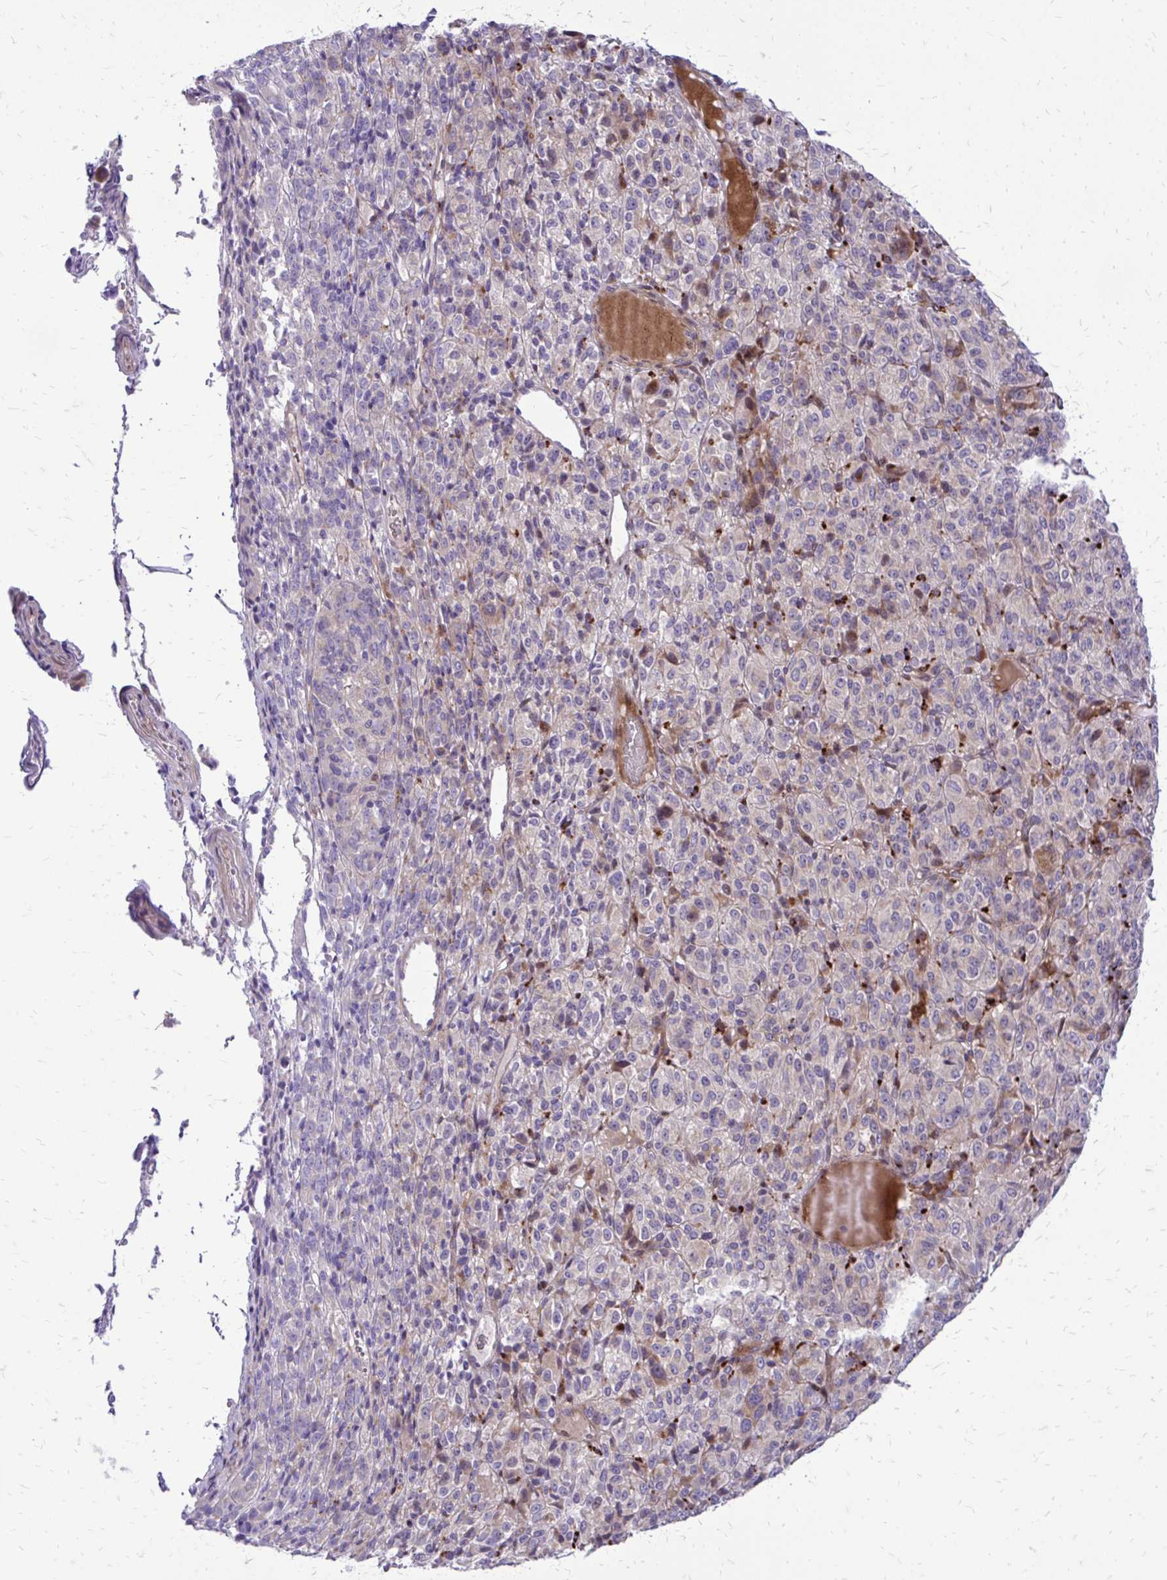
{"staining": {"intensity": "weak", "quantity": "<25%", "location": "cytoplasmic/membranous"}, "tissue": "melanoma", "cell_type": "Tumor cells", "image_type": "cancer", "snomed": [{"axis": "morphology", "description": "Malignant melanoma, Metastatic site"}, {"axis": "topography", "description": "Brain"}], "caption": "This histopathology image is of malignant melanoma (metastatic site) stained with immunohistochemistry (IHC) to label a protein in brown with the nuclei are counter-stained blue. There is no expression in tumor cells.", "gene": "PPDPFL", "patient": {"sex": "female", "age": 56}}